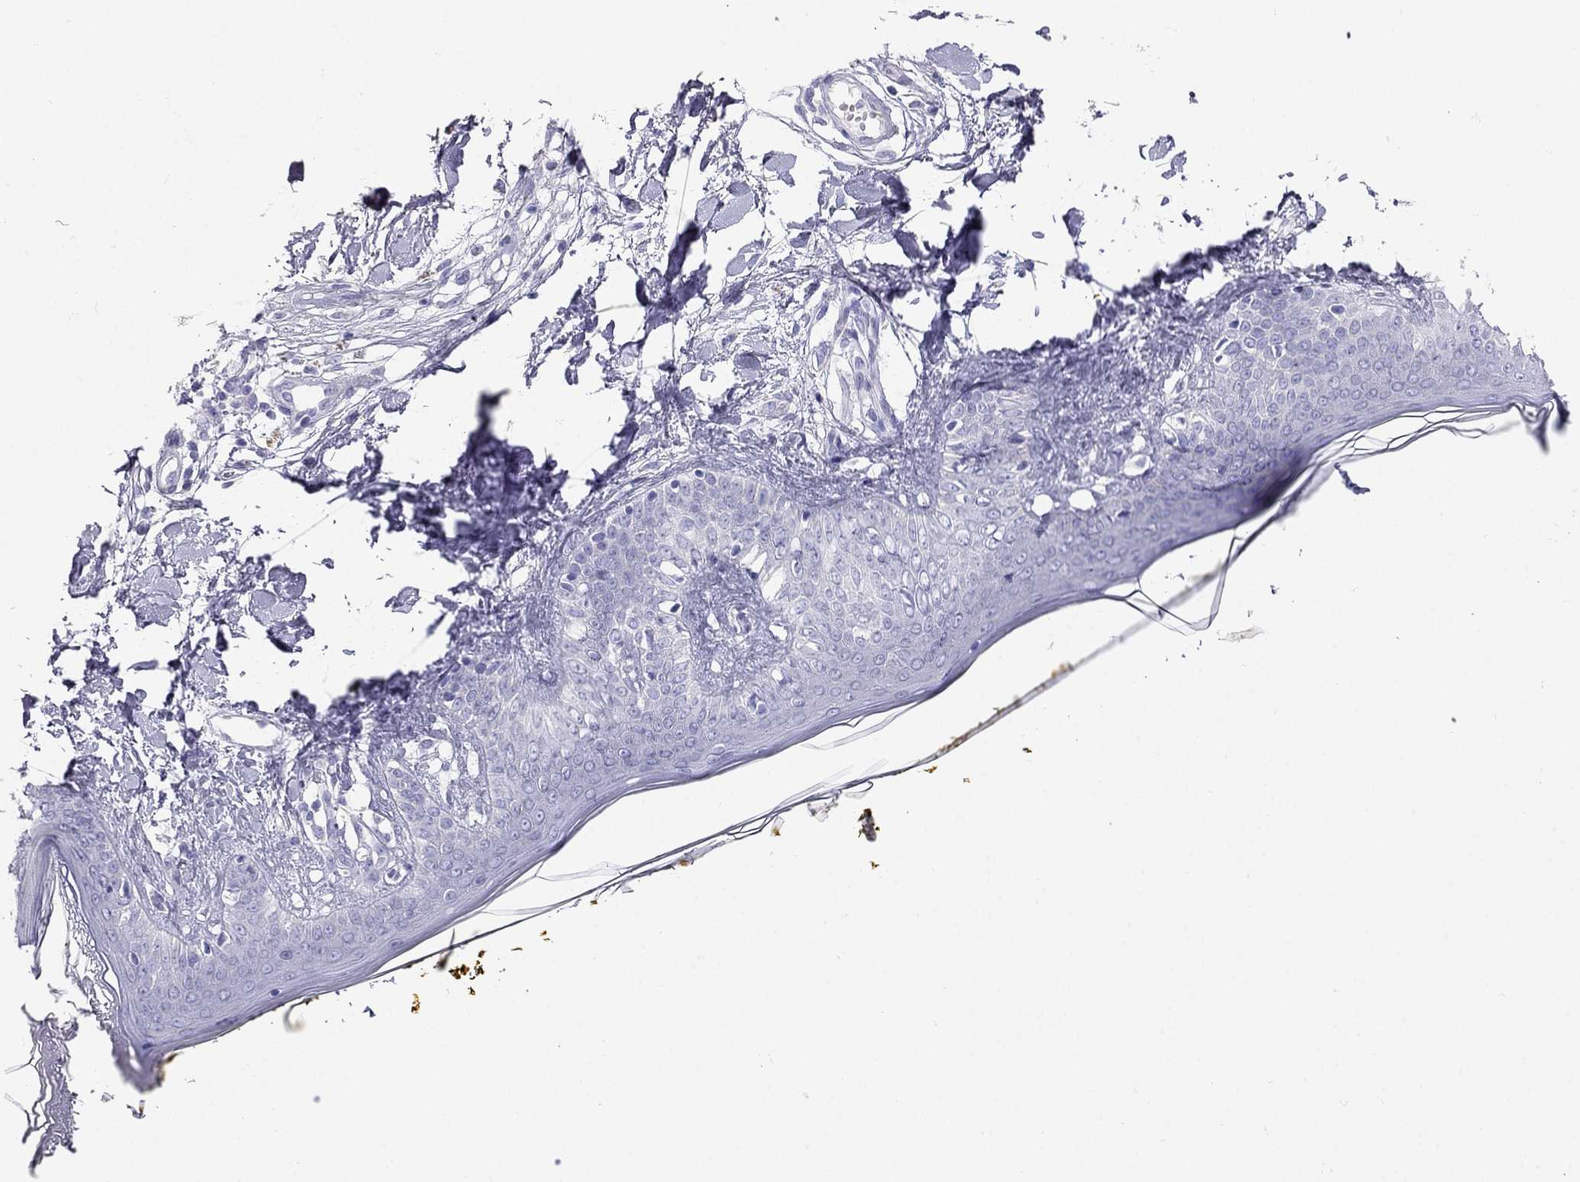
{"staining": {"intensity": "negative", "quantity": "none", "location": "none"}, "tissue": "skin", "cell_type": "Fibroblasts", "image_type": "normal", "snomed": [{"axis": "morphology", "description": "Normal tissue, NOS"}, {"axis": "topography", "description": "Skin"}], "caption": "IHC of benign human skin demonstrates no expression in fibroblasts.", "gene": "RFLNA", "patient": {"sex": "female", "age": 34}}